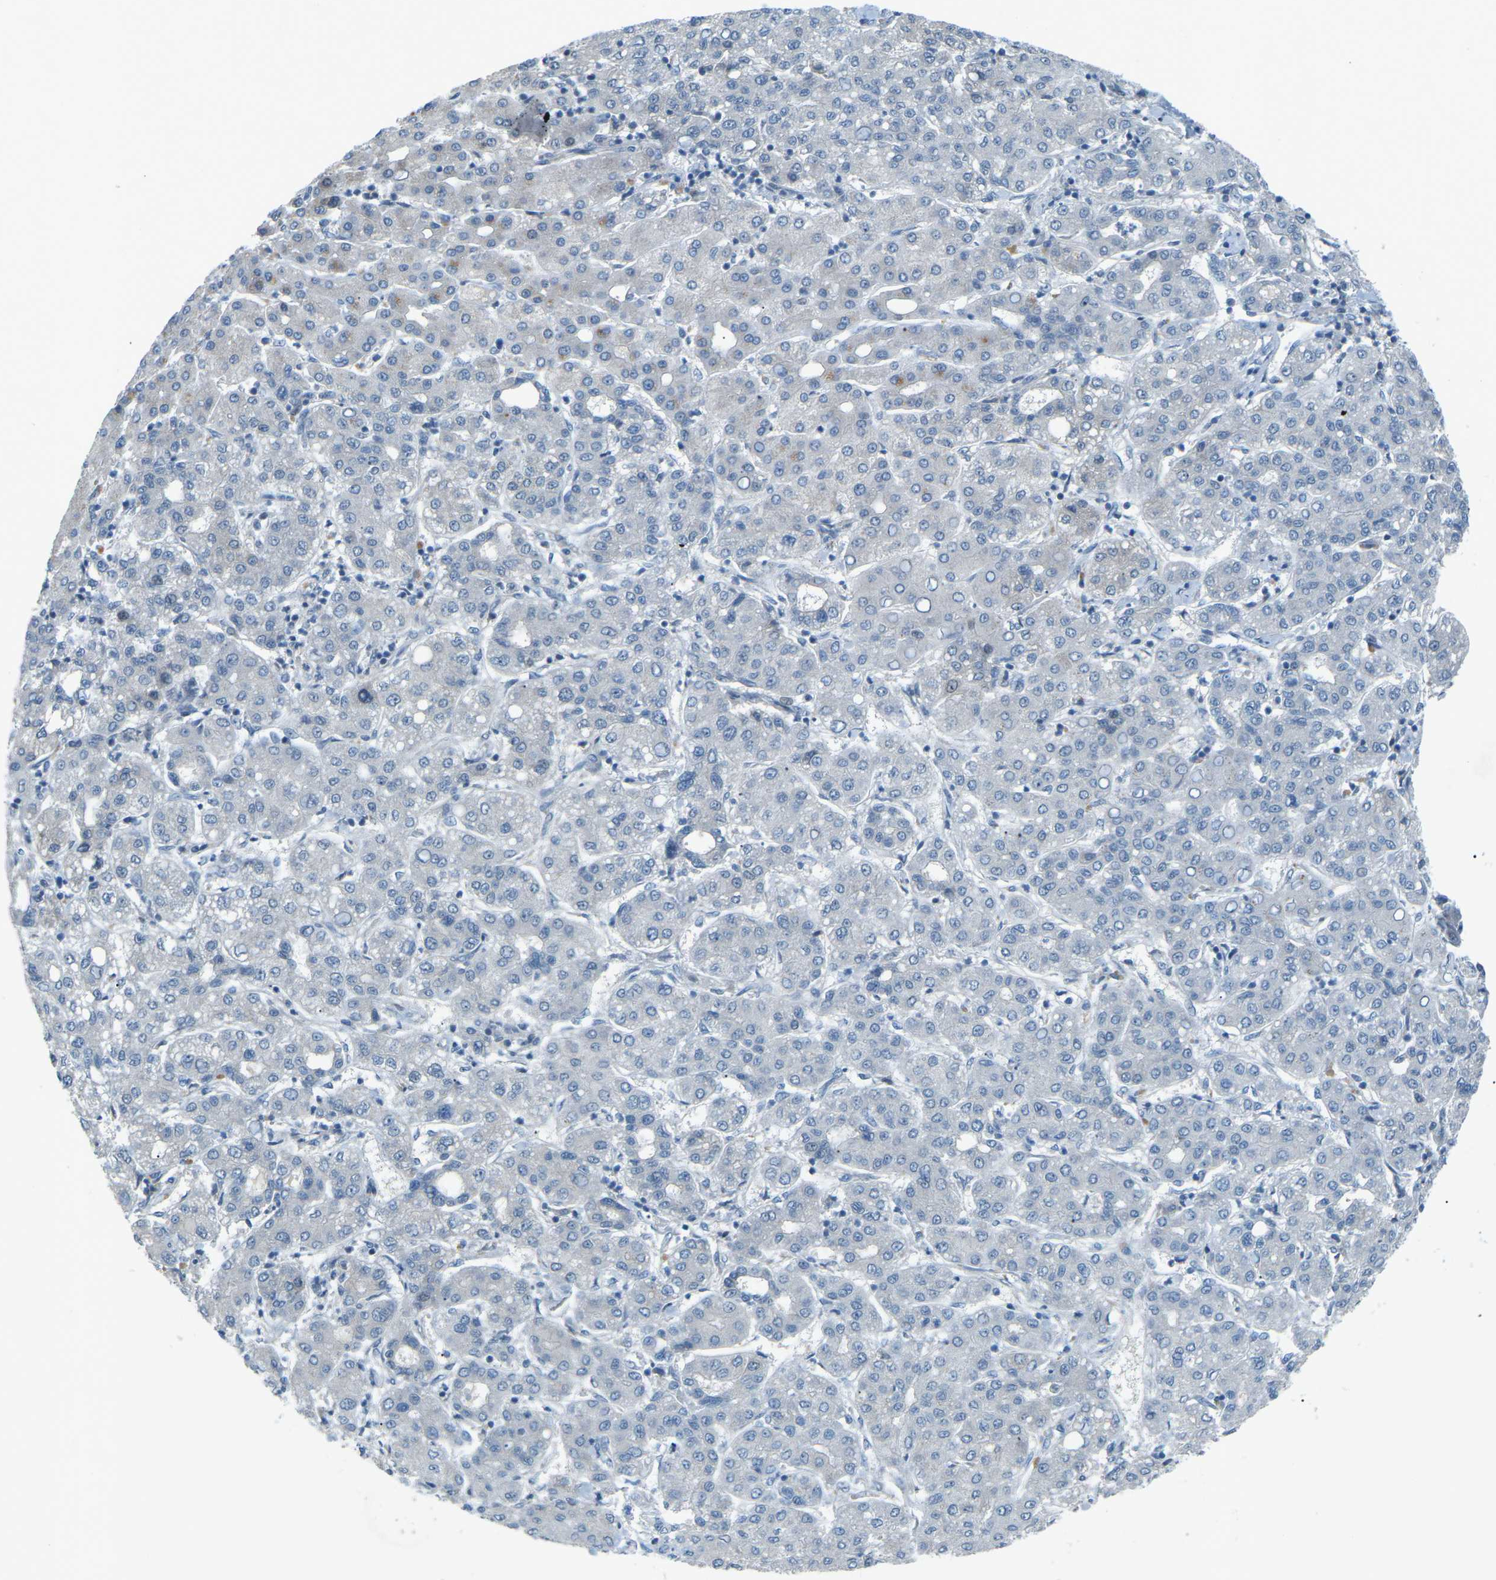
{"staining": {"intensity": "negative", "quantity": "none", "location": "none"}, "tissue": "liver cancer", "cell_type": "Tumor cells", "image_type": "cancer", "snomed": [{"axis": "morphology", "description": "Carcinoma, Hepatocellular, NOS"}, {"axis": "topography", "description": "Liver"}], "caption": "Liver cancer stained for a protein using immunohistochemistry (IHC) demonstrates no expression tumor cells.", "gene": "RTN3", "patient": {"sex": "male", "age": 65}}